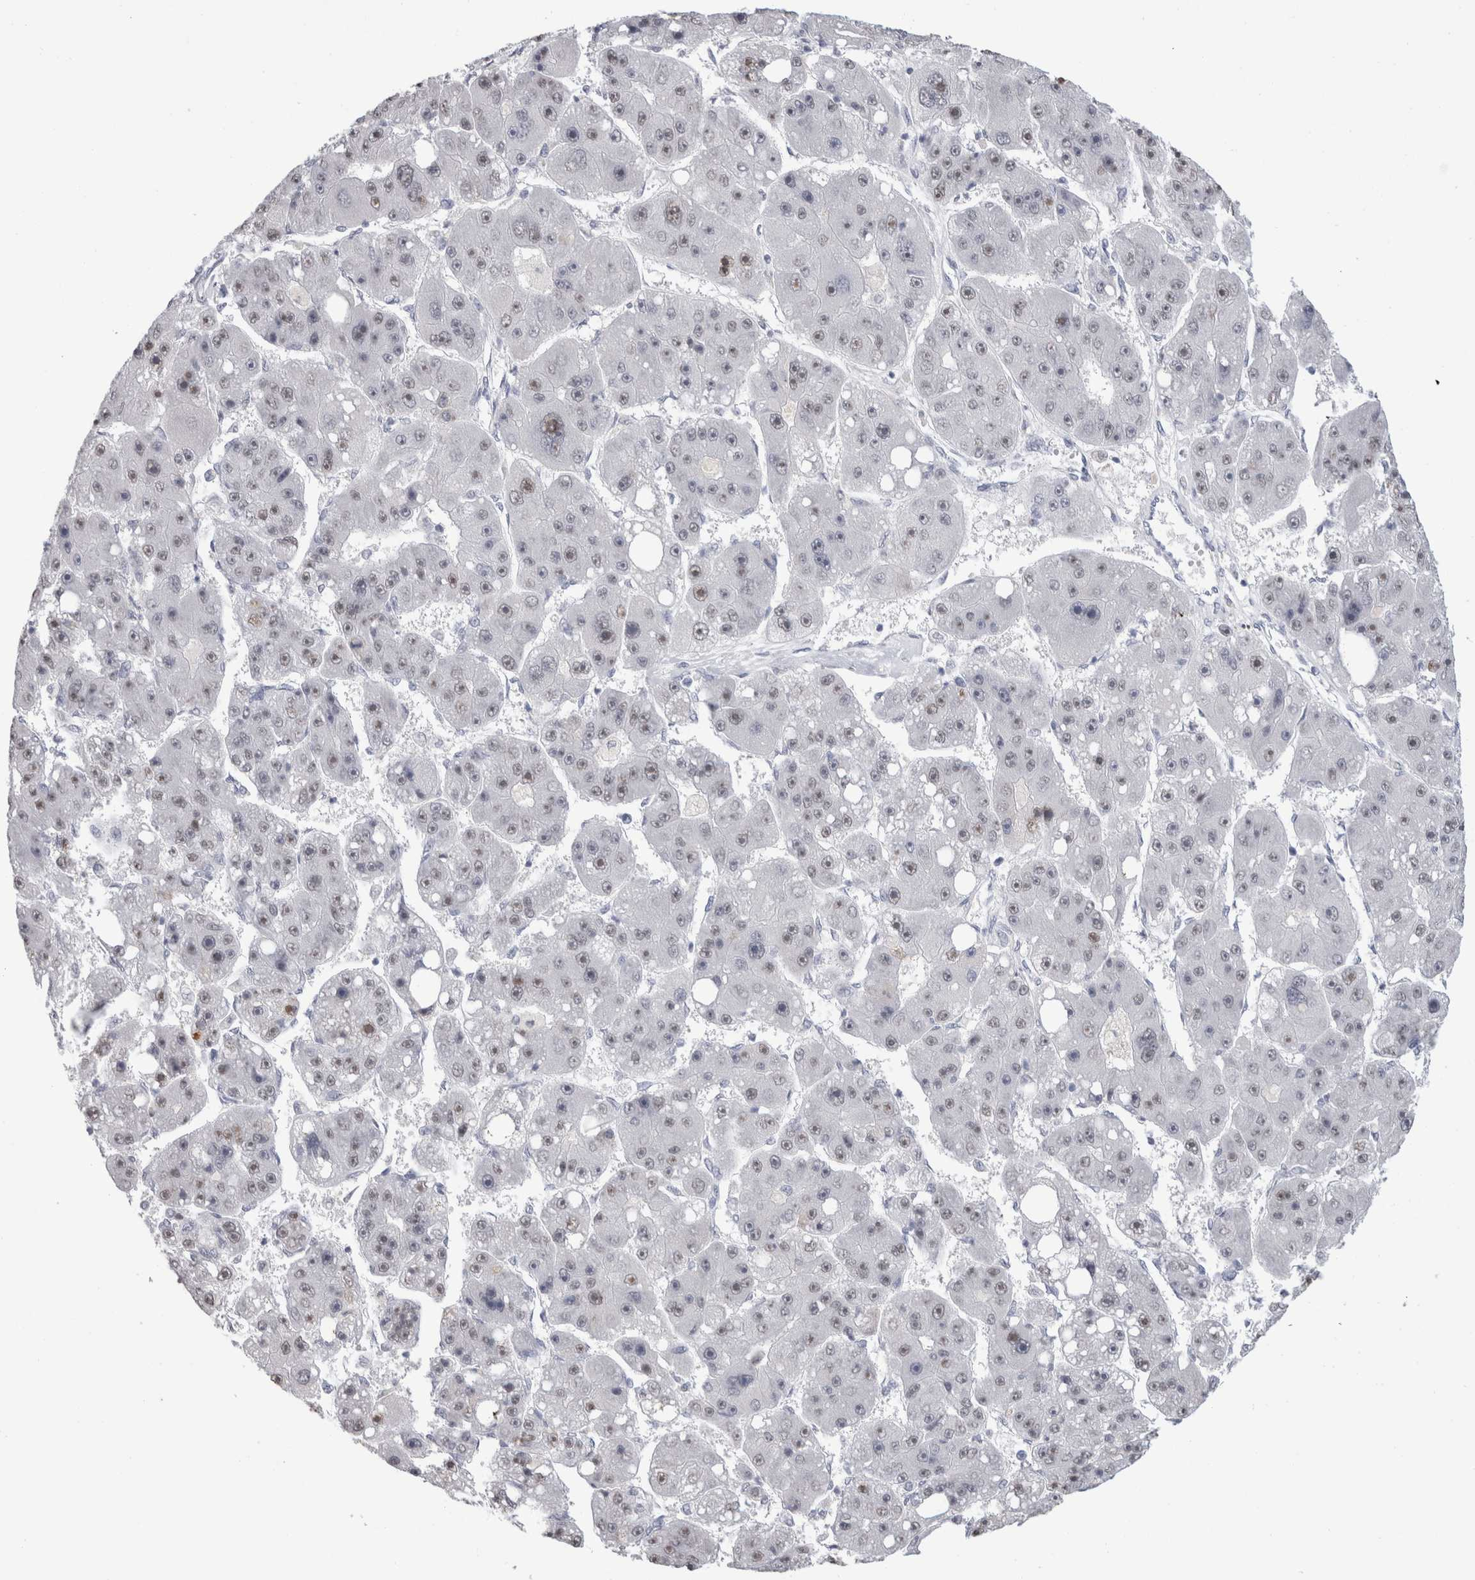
{"staining": {"intensity": "weak", "quantity": "<25%", "location": "nuclear"}, "tissue": "liver cancer", "cell_type": "Tumor cells", "image_type": "cancer", "snomed": [{"axis": "morphology", "description": "Carcinoma, Hepatocellular, NOS"}, {"axis": "topography", "description": "Liver"}], "caption": "Immunohistochemical staining of human liver cancer (hepatocellular carcinoma) reveals no significant positivity in tumor cells.", "gene": "CADM3", "patient": {"sex": "female", "age": 61}}